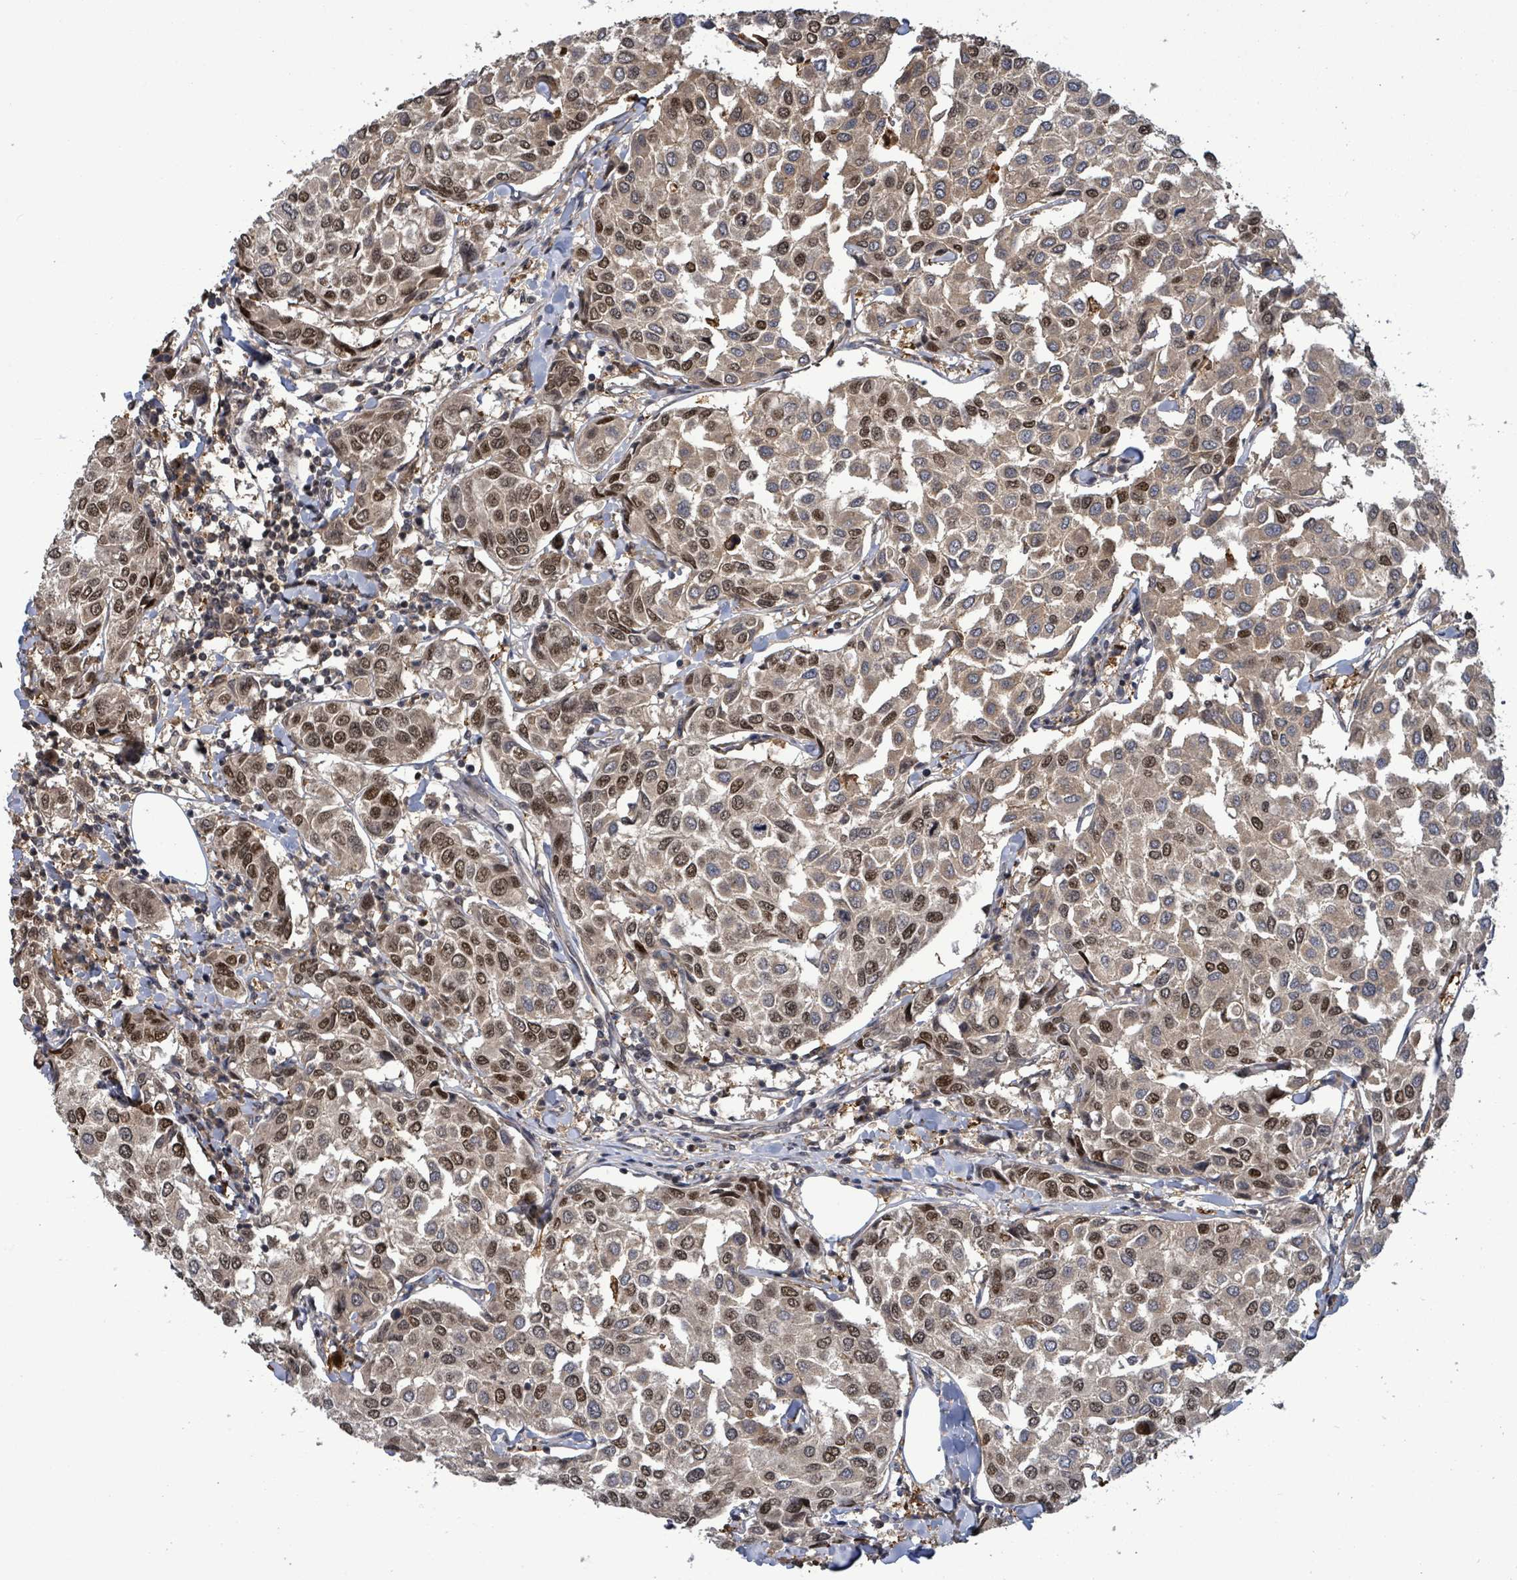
{"staining": {"intensity": "moderate", "quantity": ">75%", "location": "nuclear"}, "tissue": "breast cancer", "cell_type": "Tumor cells", "image_type": "cancer", "snomed": [{"axis": "morphology", "description": "Duct carcinoma"}, {"axis": "topography", "description": "Breast"}], "caption": "This micrograph demonstrates immunohistochemistry (IHC) staining of breast cancer, with medium moderate nuclear staining in approximately >75% of tumor cells.", "gene": "FBXO6", "patient": {"sex": "female", "age": 55}}